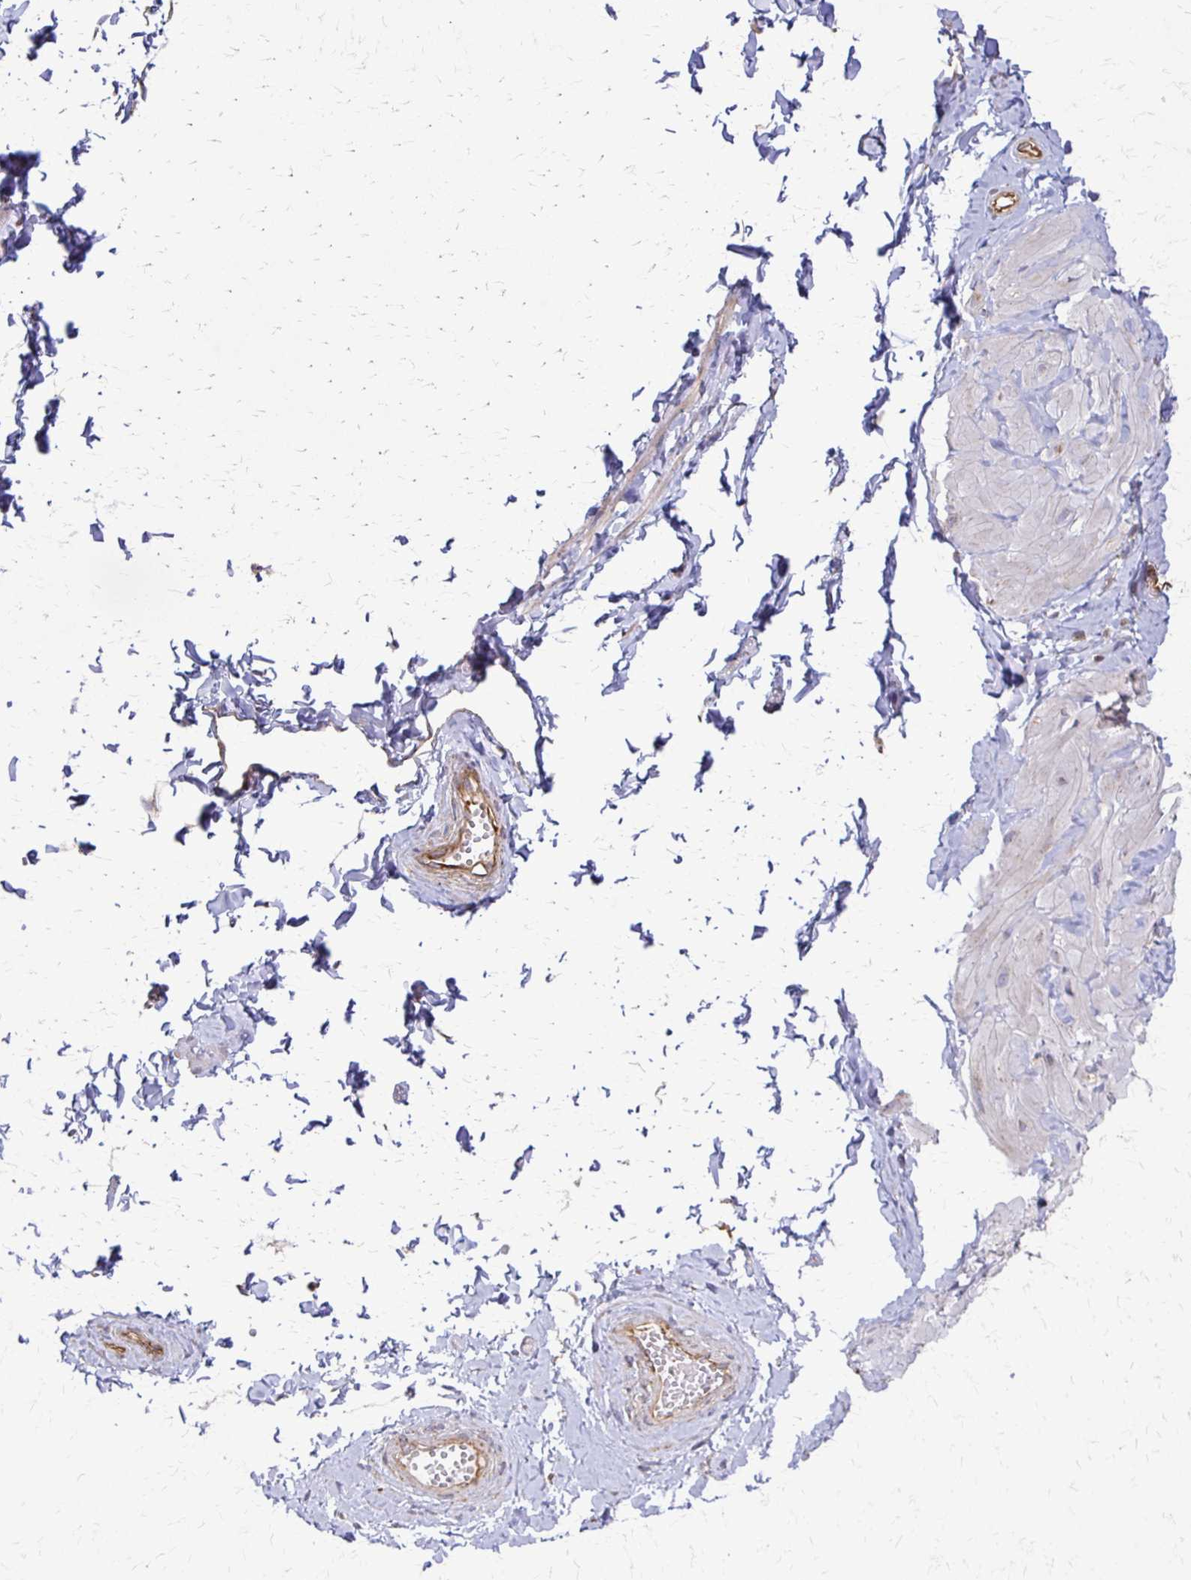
{"staining": {"intensity": "weak", "quantity": "<25%", "location": "cytoplasmic/membranous"}, "tissue": "adipose tissue", "cell_type": "Adipocytes", "image_type": "normal", "snomed": [{"axis": "morphology", "description": "Normal tissue, NOS"}, {"axis": "topography", "description": "Soft tissue"}, {"axis": "topography", "description": "Adipose tissue"}, {"axis": "topography", "description": "Vascular tissue"}, {"axis": "topography", "description": "Peripheral nerve tissue"}], "caption": "High magnification brightfield microscopy of benign adipose tissue stained with DAB (3,3'-diaminobenzidine) (brown) and counterstained with hematoxylin (blue): adipocytes show no significant staining.", "gene": "EIF4EBP2", "patient": {"sex": "male", "age": 29}}